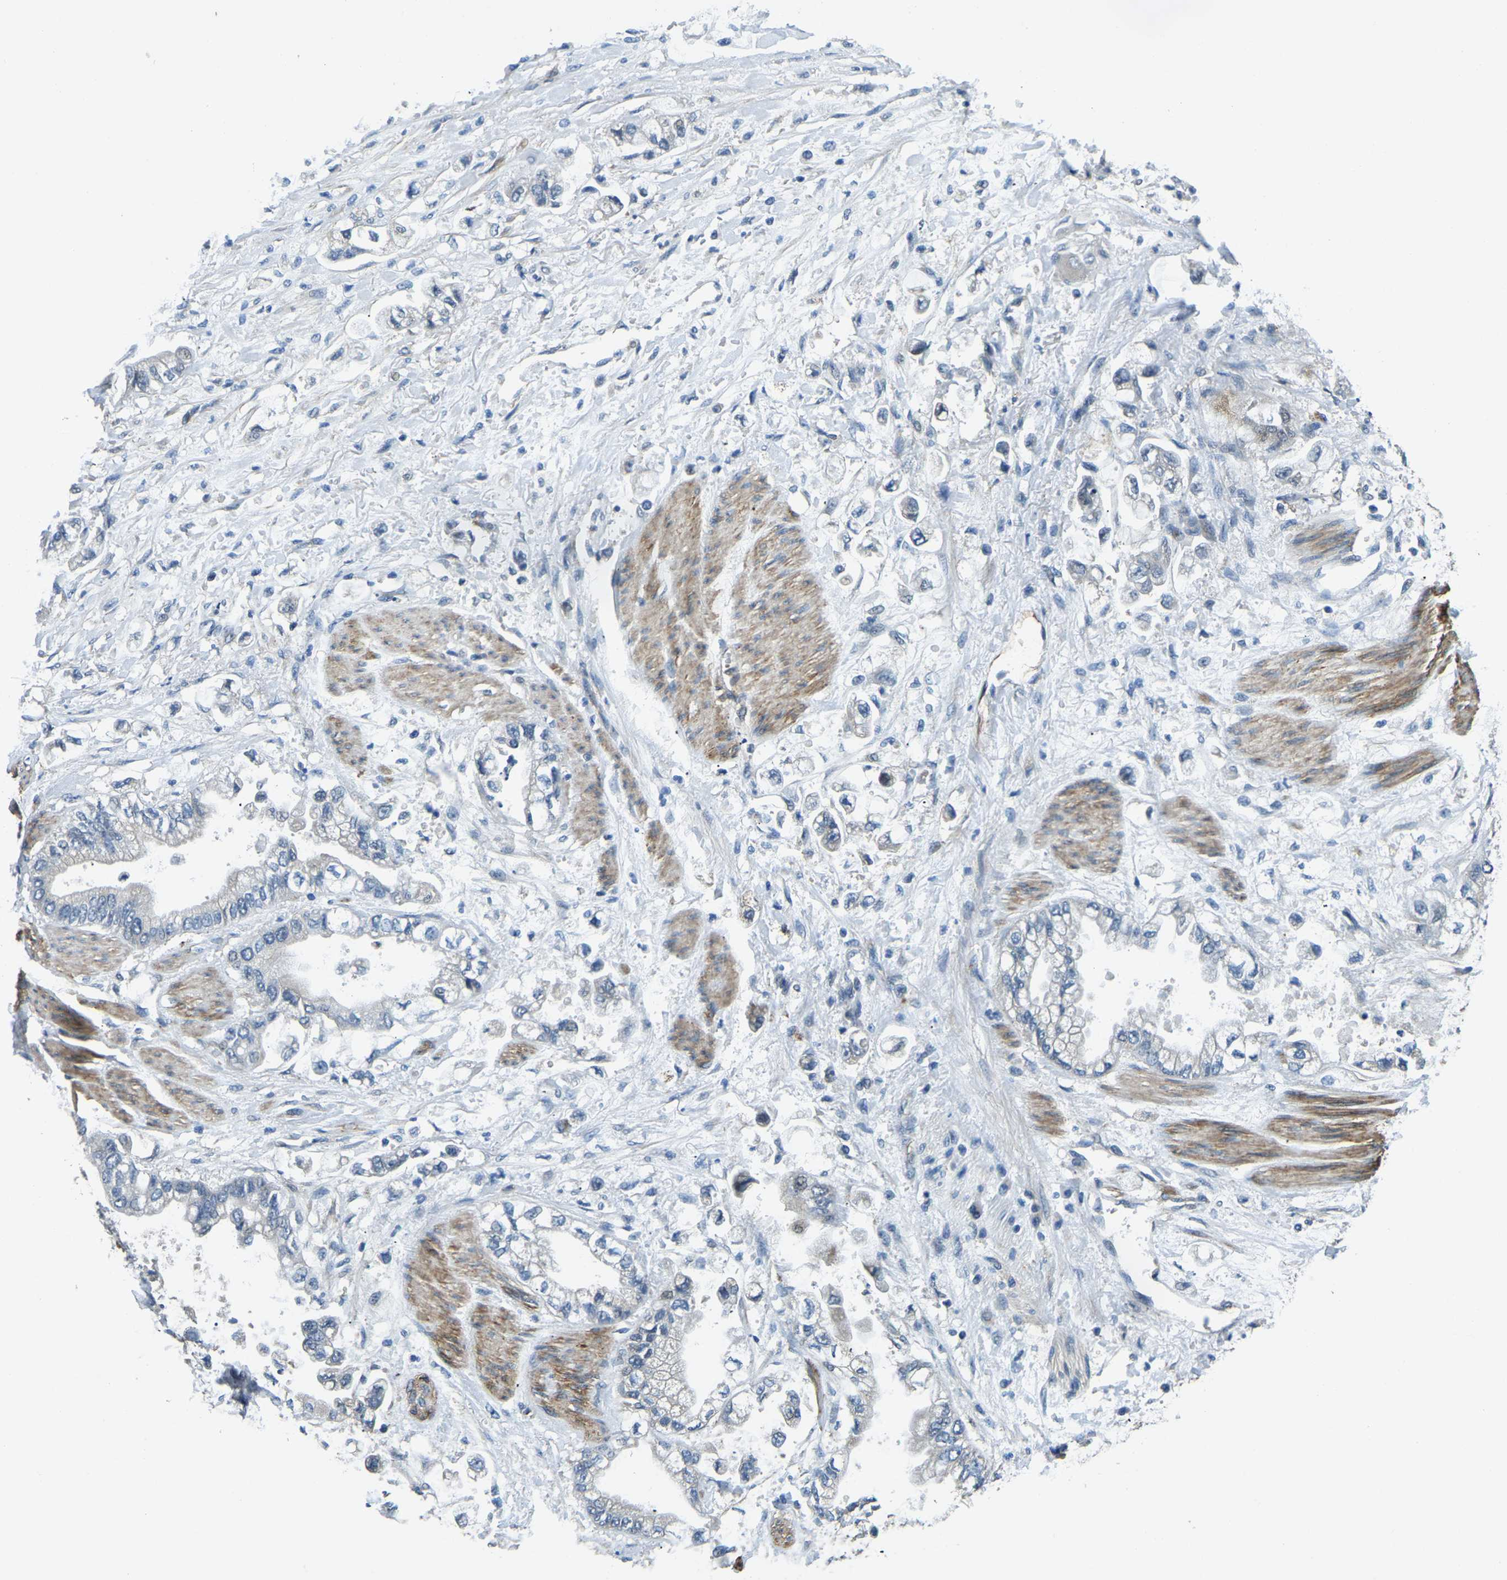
{"staining": {"intensity": "negative", "quantity": "none", "location": "none"}, "tissue": "stomach cancer", "cell_type": "Tumor cells", "image_type": "cancer", "snomed": [{"axis": "morphology", "description": "Normal tissue, NOS"}, {"axis": "morphology", "description": "Adenocarcinoma, NOS"}, {"axis": "topography", "description": "Stomach"}], "caption": "A photomicrograph of stomach cancer stained for a protein reveals no brown staining in tumor cells.", "gene": "RNF39", "patient": {"sex": "male", "age": 62}}